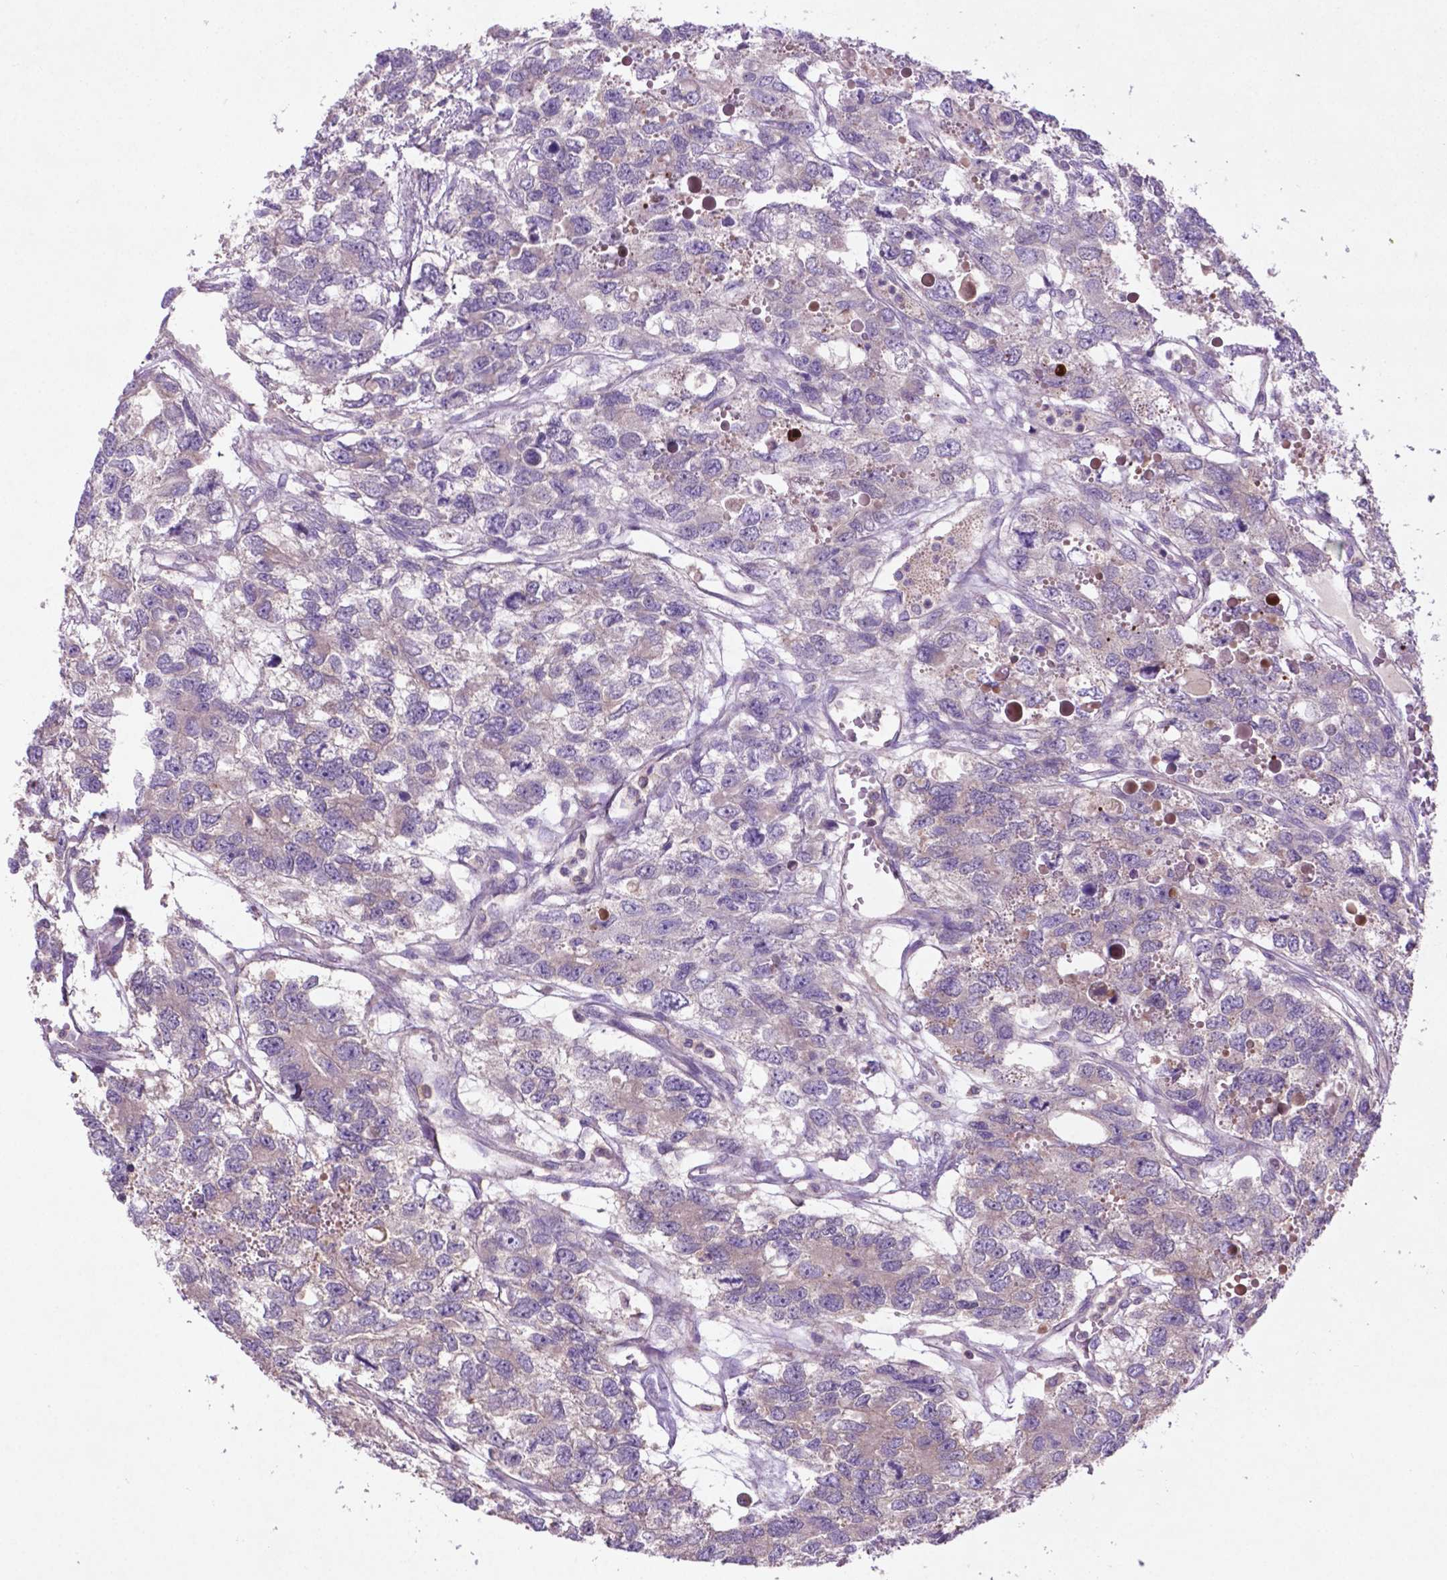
{"staining": {"intensity": "negative", "quantity": "none", "location": "none"}, "tissue": "testis cancer", "cell_type": "Tumor cells", "image_type": "cancer", "snomed": [{"axis": "morphology", "description": "Seminoma, NOS"}, {"axis": "topography", "description": "Testis"}], "caption": "IHC micrograph of neoplastic tissue: human testis seminoma stained with DAB reveals no significant protein positivity in tumor cells. (Stains: DAB immunohistochemistry with hematoxylin counter stain, Microscopy: brightfield microscopy at high magnification).", "gene": "BMP4", "patient": {"sex": "male", "age": 52}}